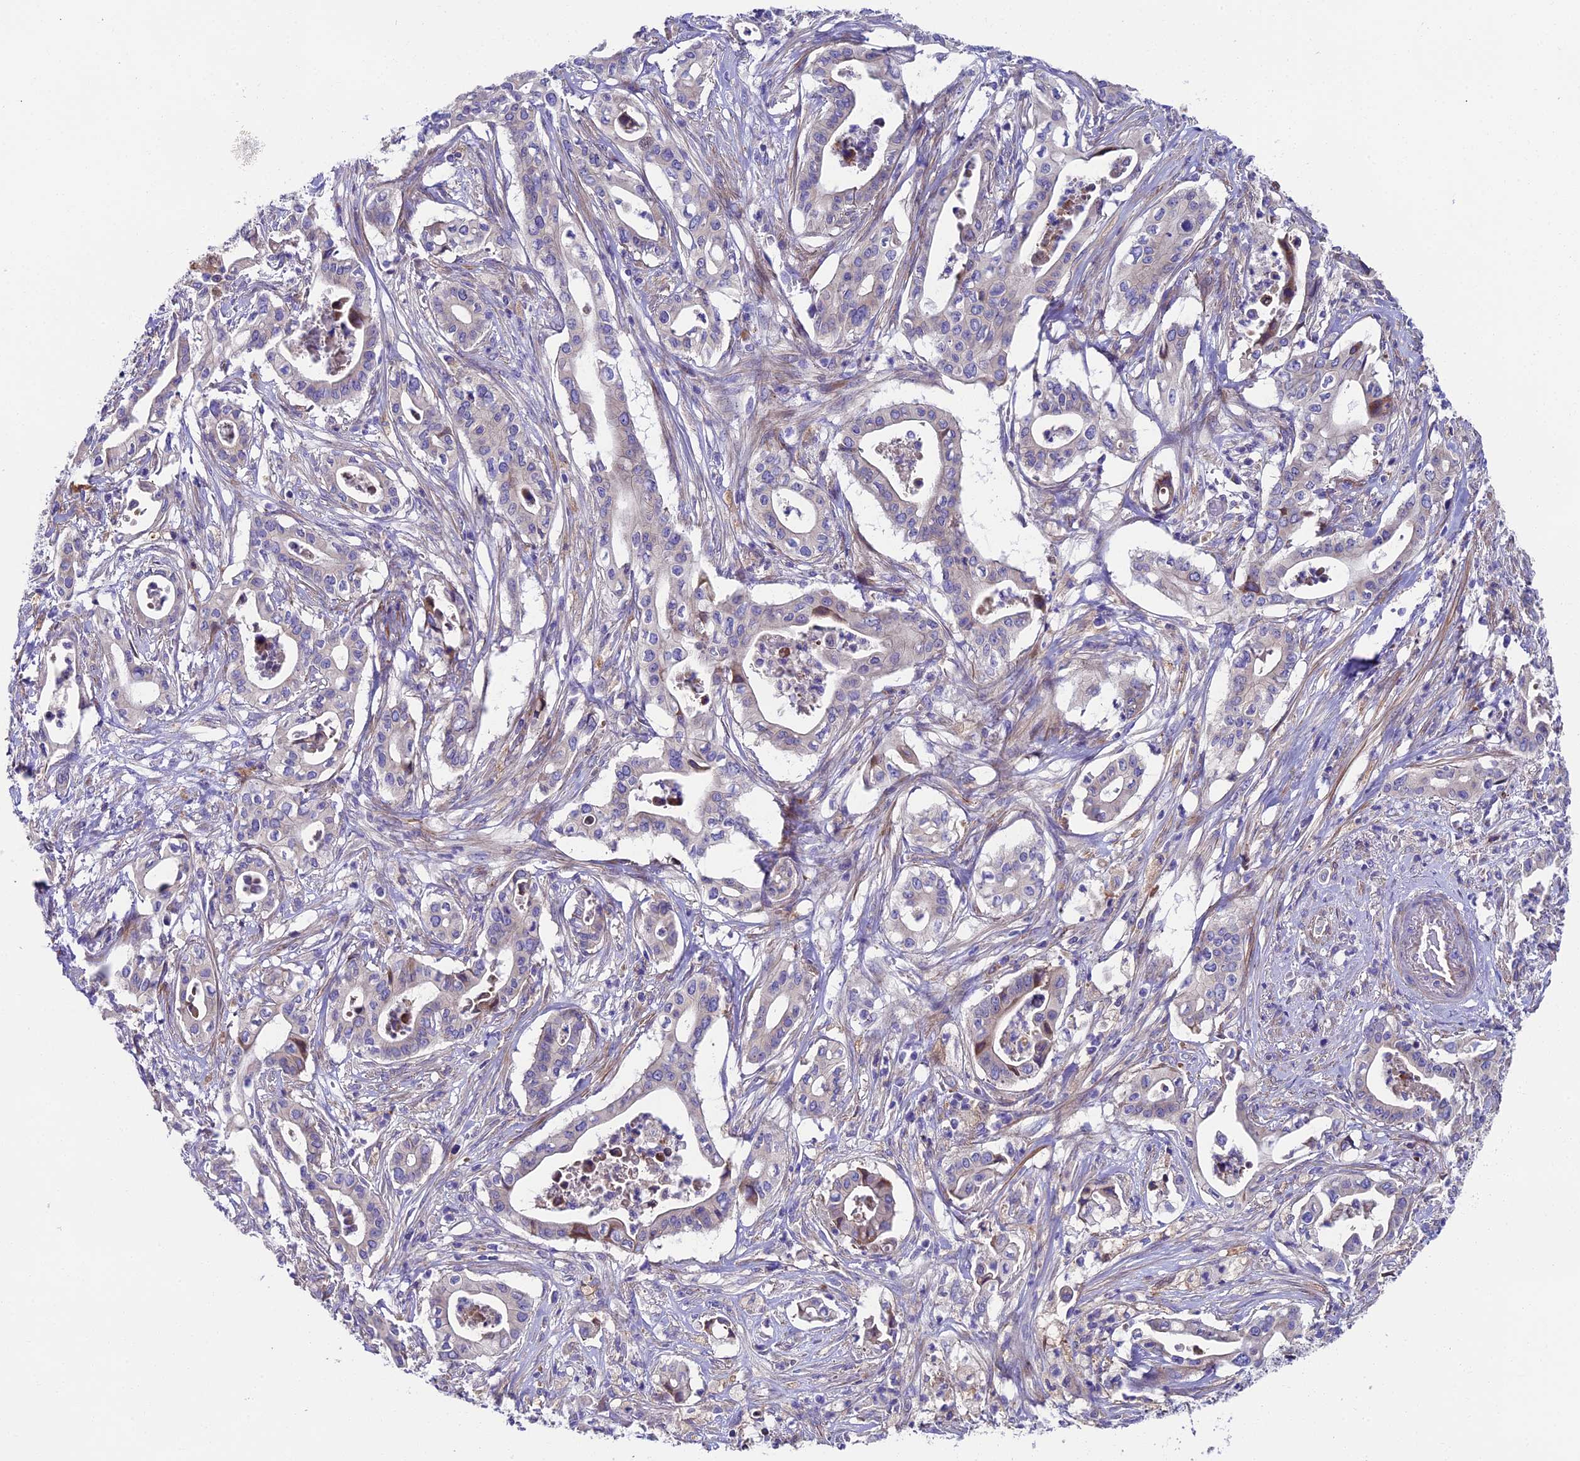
{"staining": {"intensity": "negative", "quantity": "none", "location": "none"}, "tissue": "pancreatic cancer", "cell_type": "Tumor cells", "image_type": "cancer", "snomed": [{"axis": "morphology", "description": "Adenocarcinoma, NOS"}, {"axis": "topography", "description": "Pancreas"}], "caption": "A micrograph of human adenocarcinoma (pancreatic) is negative for staining in tumor cells. (Stains: DAB IHC with hematoxylin counter stain, Microscopy: brightfield microscopy at high magnification).", "gene": "PIGU", "patient": {"sex": "female", "age": 77}}